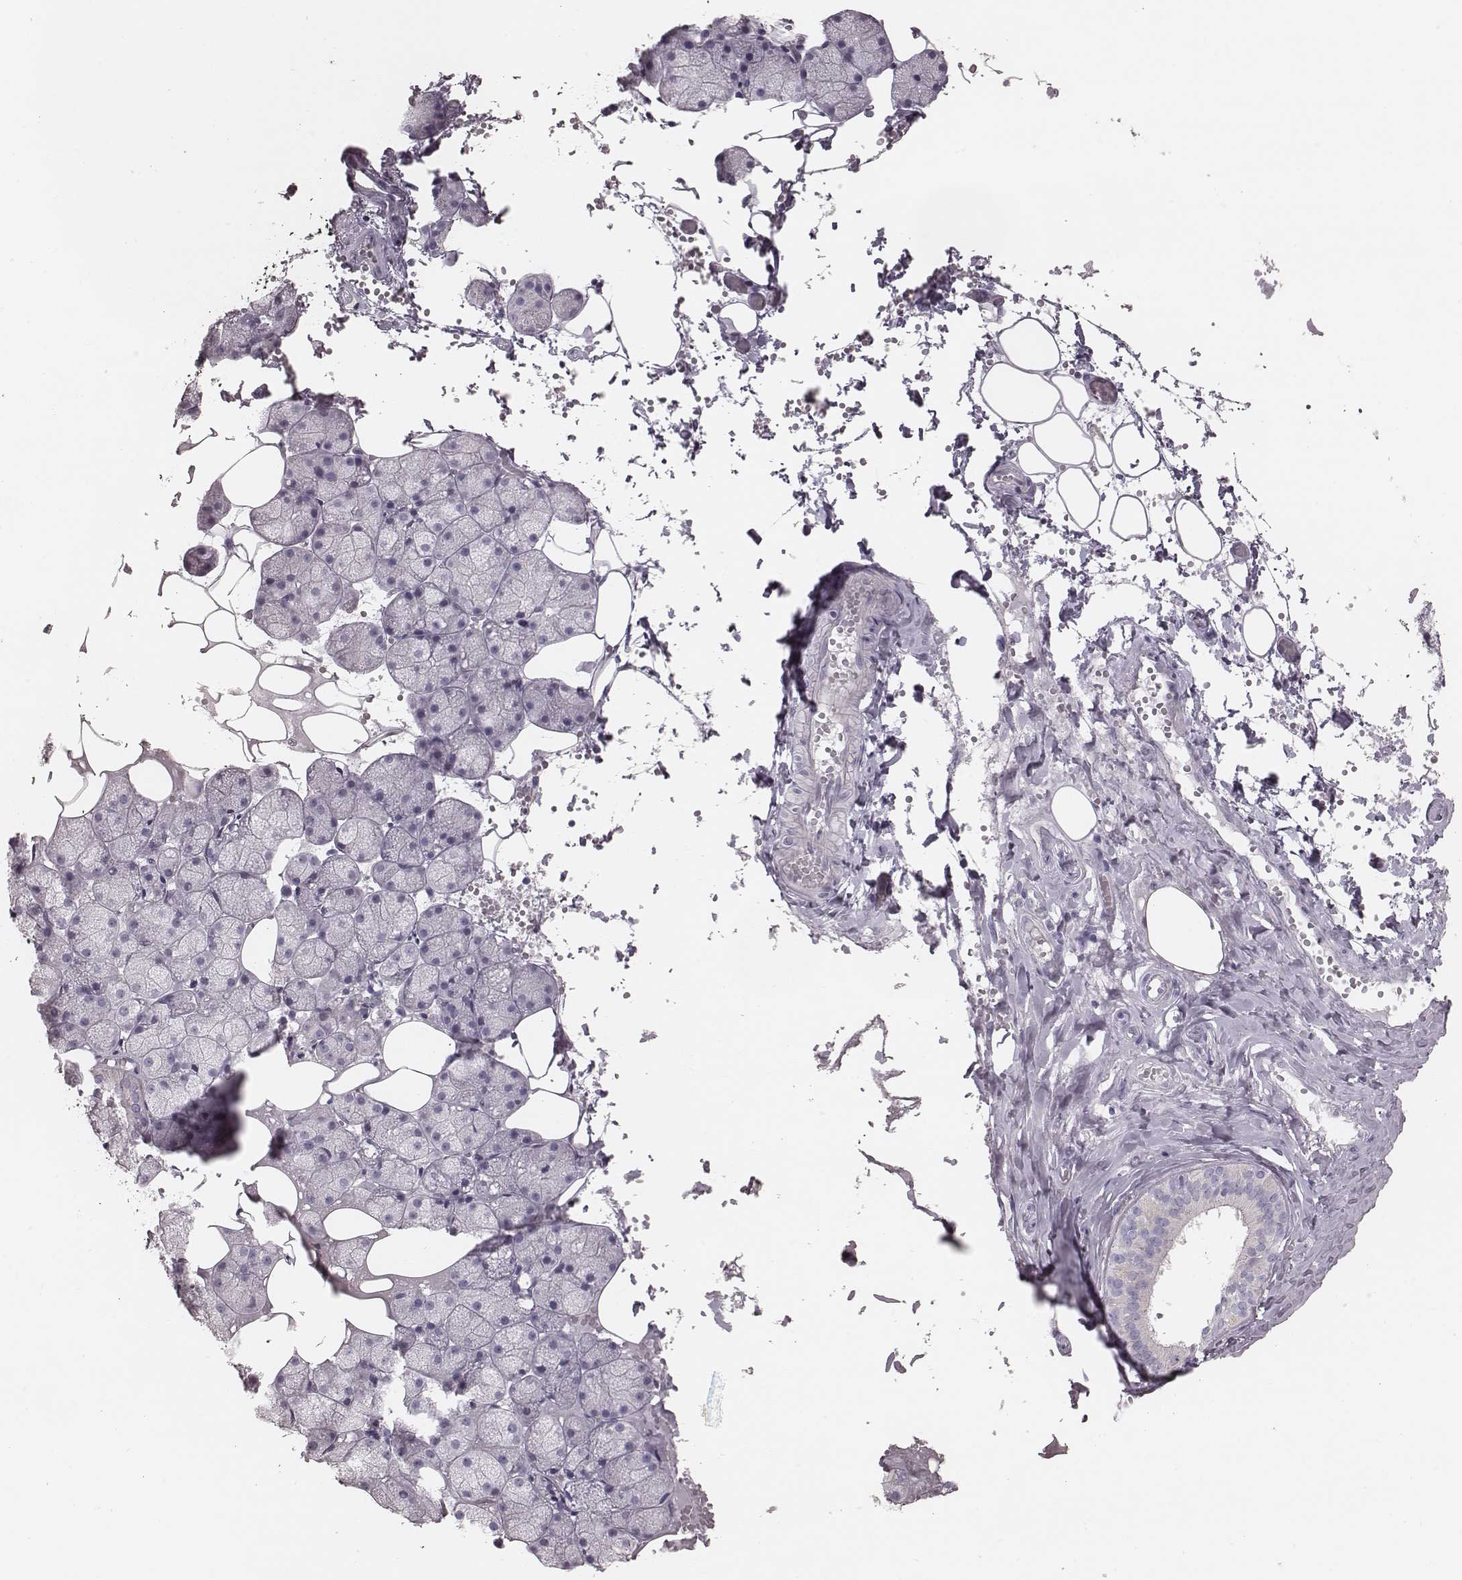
{"staining": {"intensity": "negative", "quantity": "none", "location": "none"}, "tissue": "salivary gland", "cell_type": "Glandular cells", "image_type": "normal", "snomed": [{"axis": "morphology", "description": "Normal tissue, NOS"}, {"axis": "topography", "description": "Salivary gland"}], "caption": "Benign salivary gland was stained to show a protein in brown. There is no significant positivity in glandular cells.", "gene": "ZP4", "patient": {"sex": "male", "age": 38}}